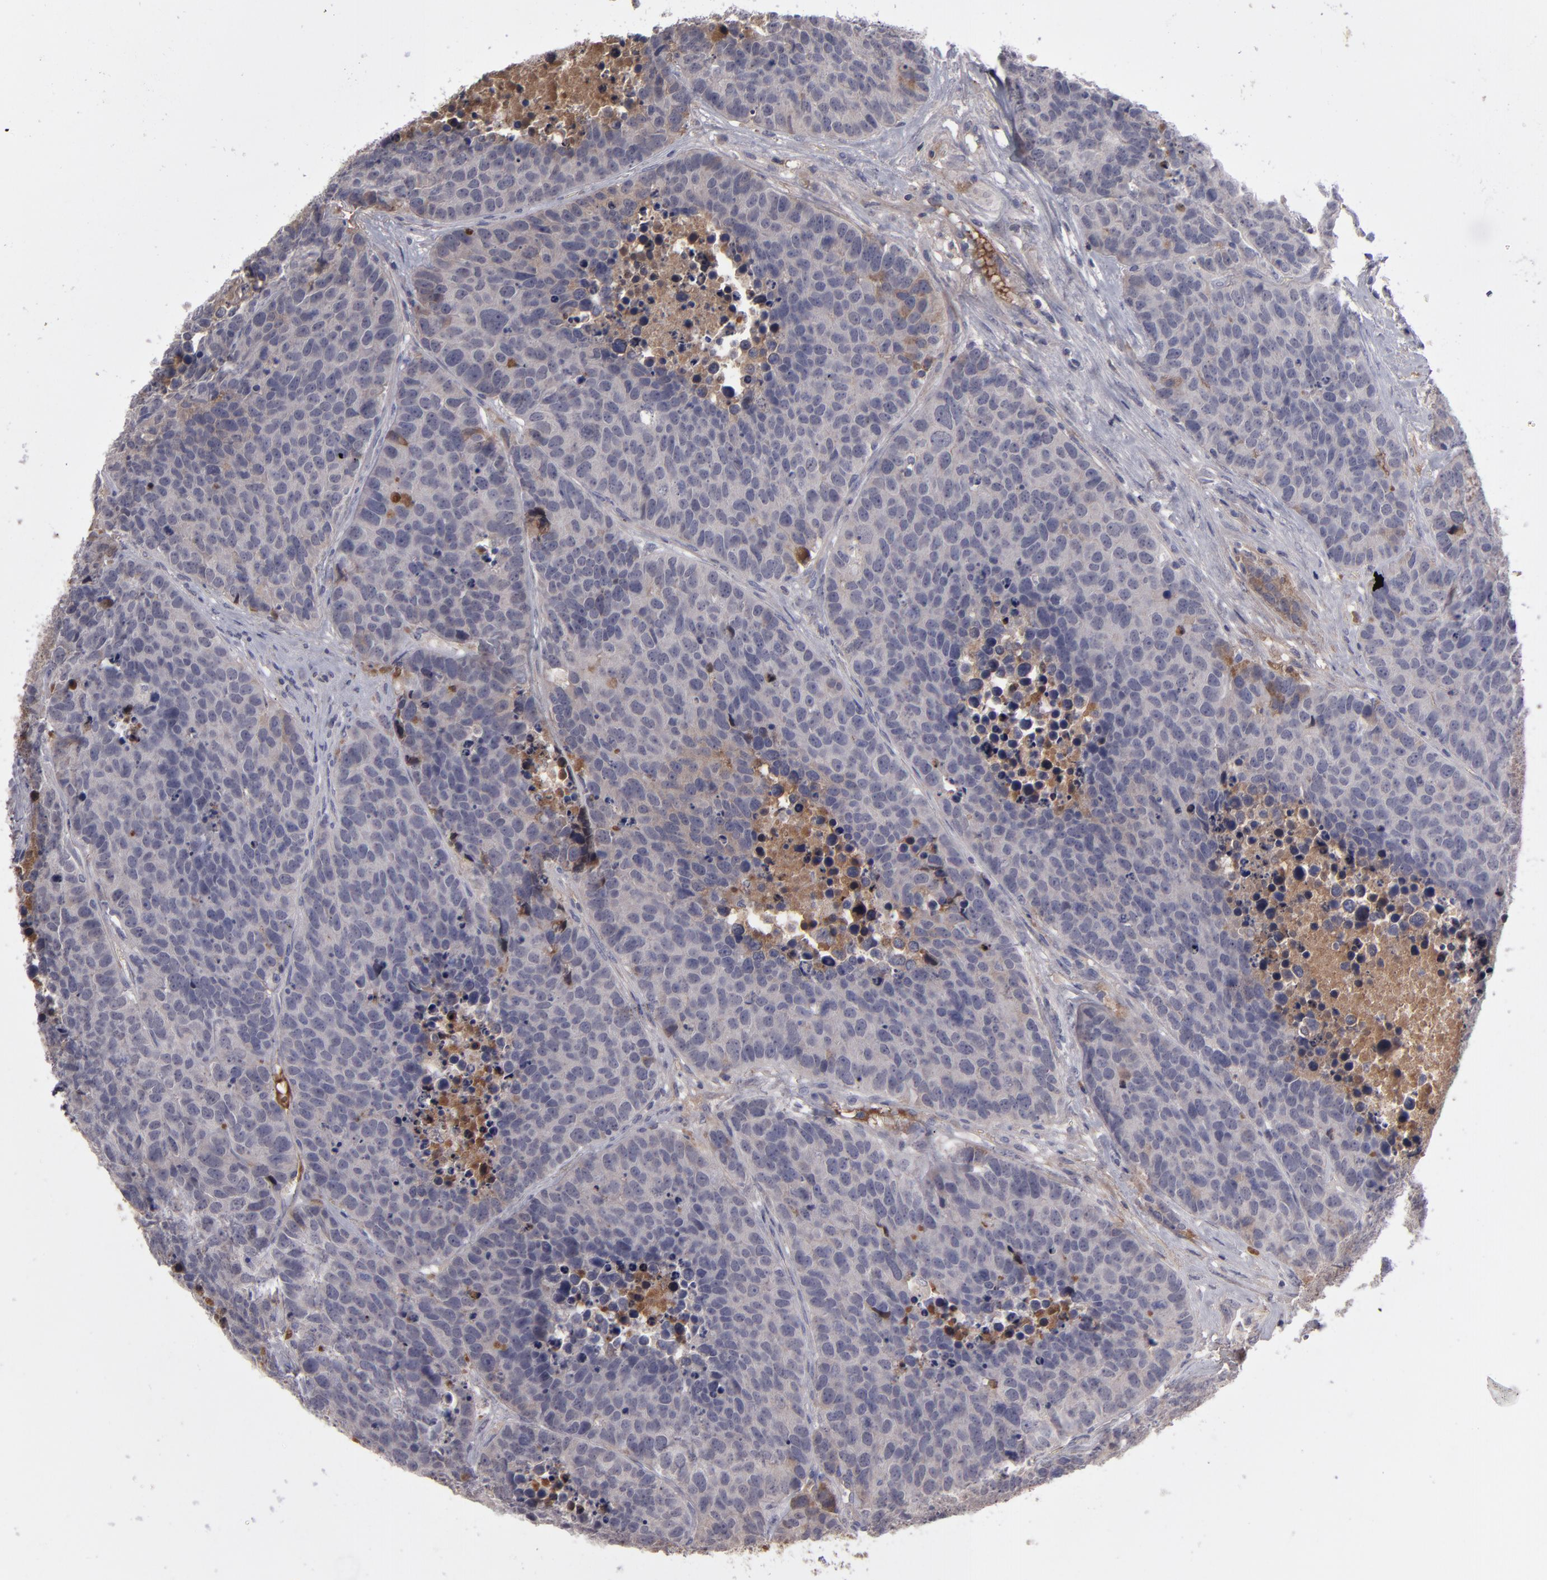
{"staining": {"intensity": "weak", "quantity": "<25%", "location": "cytoplasmic/membranous"}, "tissue": "carcinoid", "cell_type": "Tumor cells", "image_type": "cancer", "snomed": [{"axis": "morphology", "description": "Carcinoid, malignant, NOS"}, {"axis": "topography", "description": "Lung"}], "caption": "IHC photomicrograph of carcinoid stained for a protein (brown), which displays no expression in tumor cells.", "gene": "ITIH4", "patient": {"sex": "male", "age": 60}}